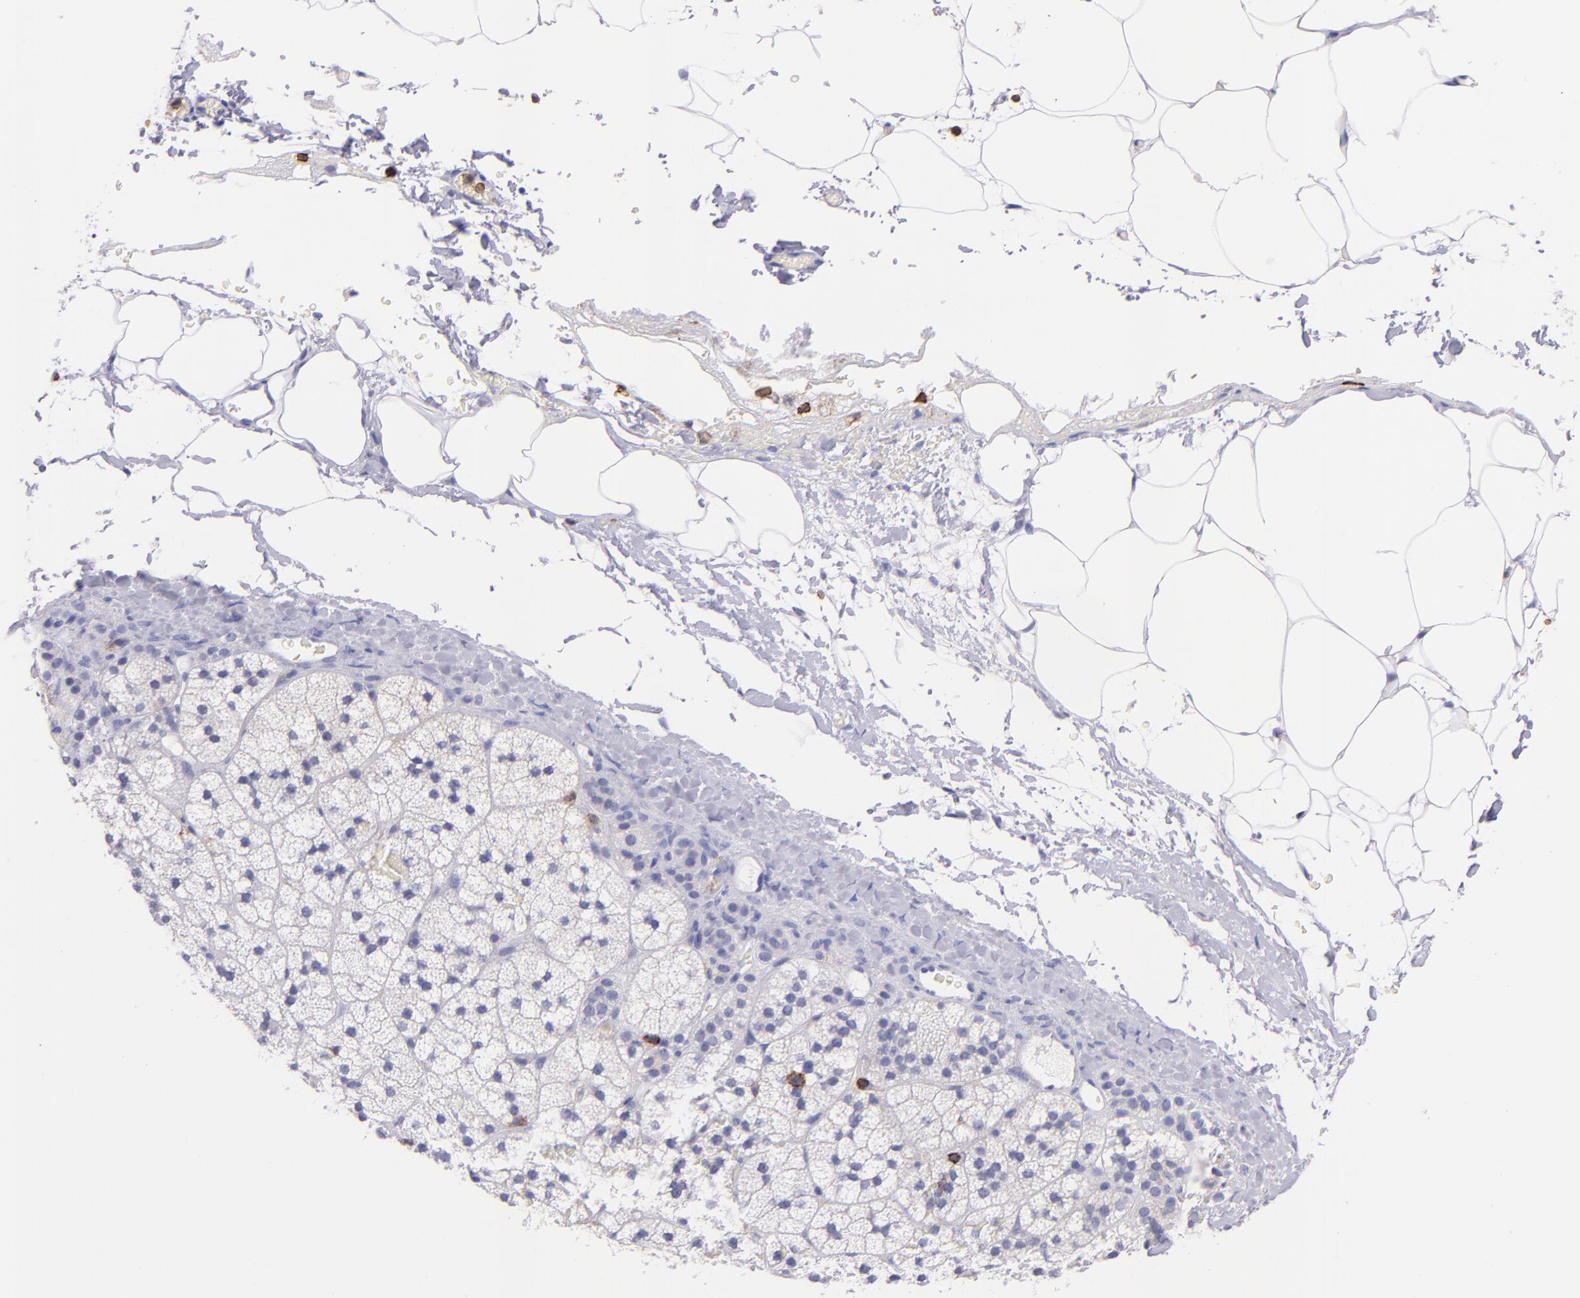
{"staining": {"intensity": "negative", "quantity": "none", "location": "none"}, "tissue": "adrenal gland", "cell_type": "Glandular cells", "image_type": "normal", "snomed": [{"axis": "morphology", "description": "Normal tissue, NOS"}, {"axis": "topography", "description": "Adrenal gland"}], "caption": "Immunohistochemistry (IHC) photomicrograph of benign adrenal gland: human adrenal gland stained with DAB displays no significant protein positivity in glandular cells. The staining is performed using DAB brown chromogen with nuclei counter-stained in using hematoxylin.", "gene": "SPN", "patient": {"sex": "male", "age": 35}}